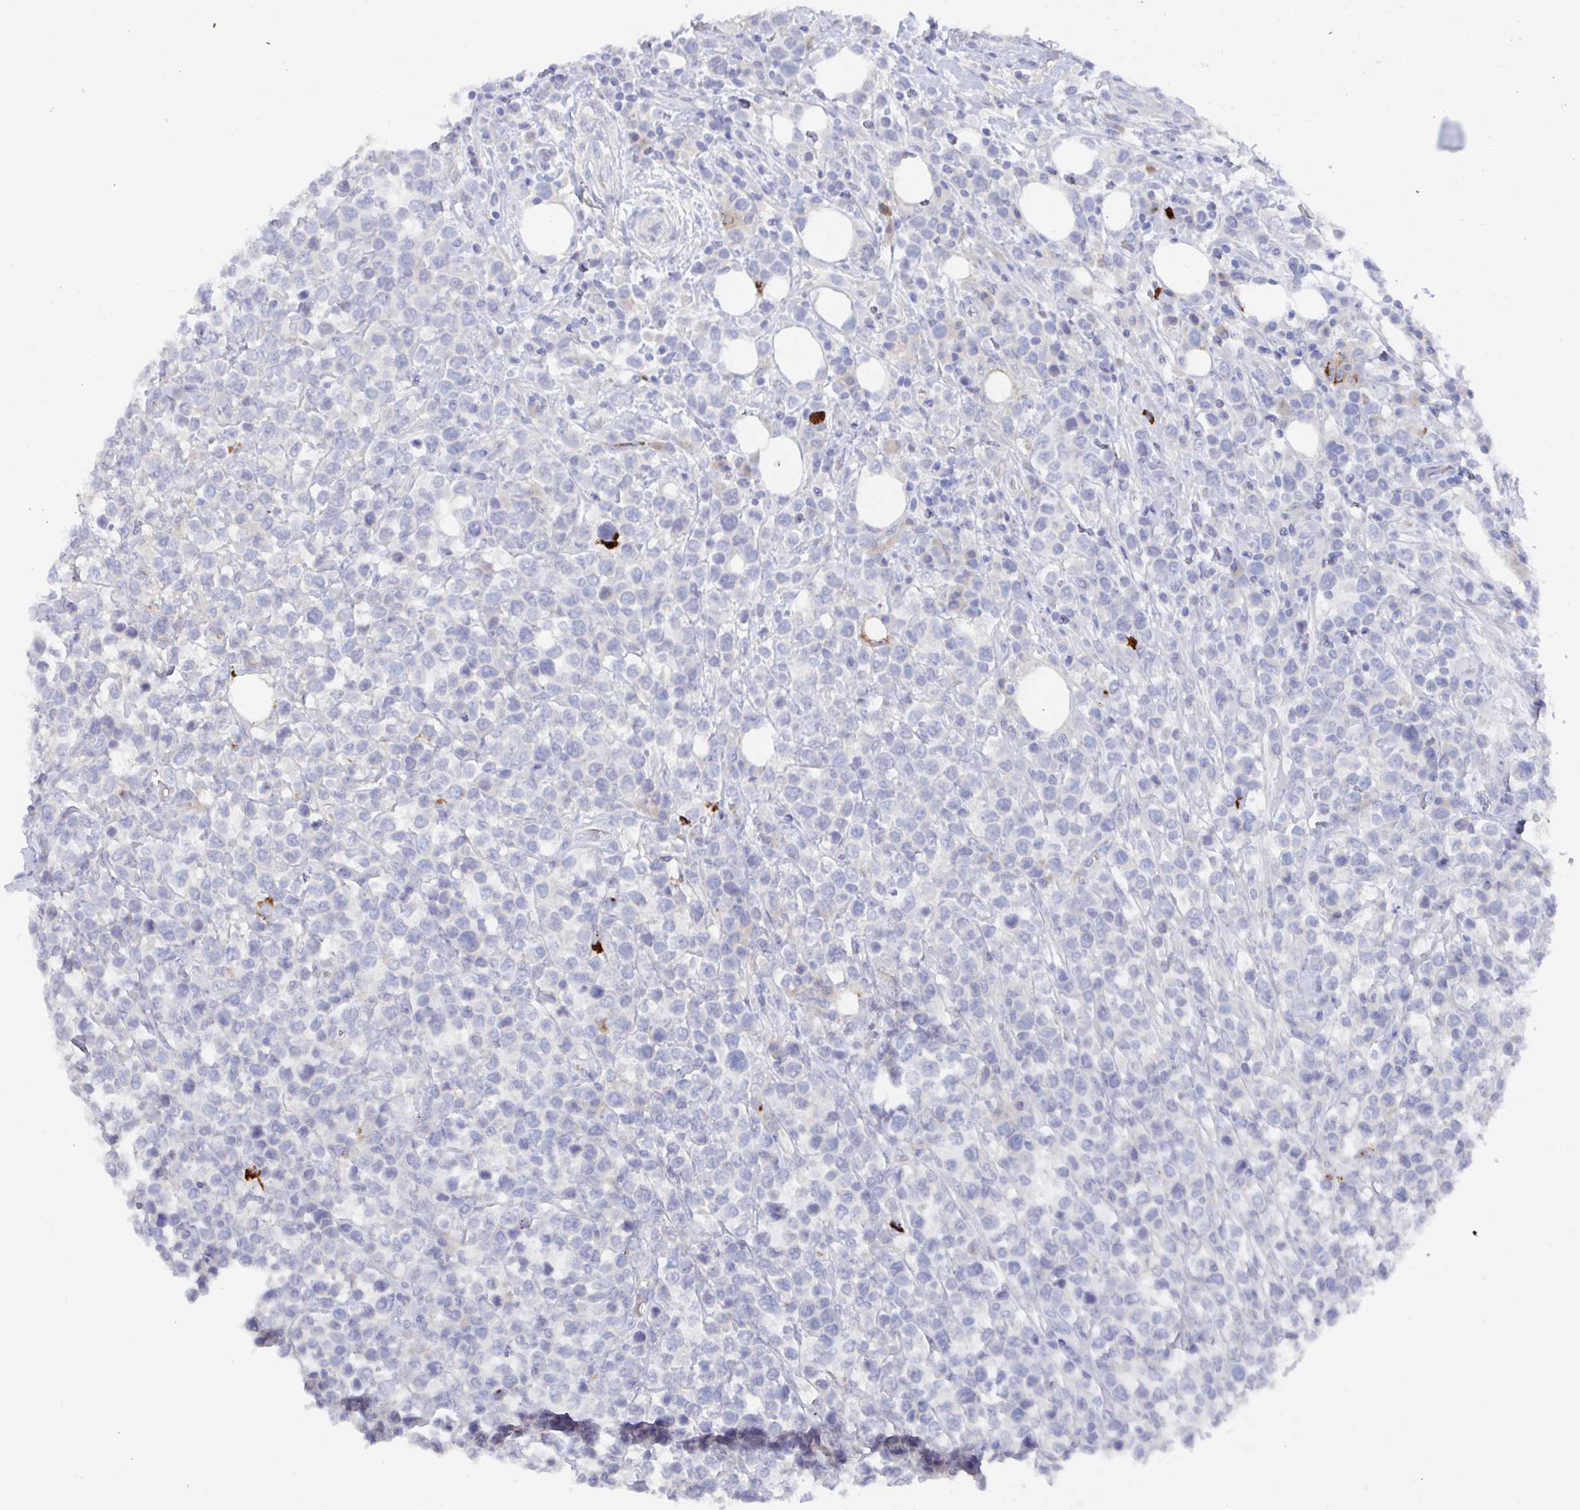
{"staining": {"intensity": "negative", "quantity": "none", "location": "none"}, "tissue": "lymphoma", "cell_type": "Tumor cells", "image_type": "cancer", "snomed": [{"axis": "morphology", "description": "Malignant lymphoma, non-Hodgkin's type, High grade"}, {"axis": "topography", "description": "Soft tissue"}], "caption": "This is an immunohistochemistry photomicrograph of human malignant lymphoma, non-Hodgkin's type (high-grade). There is no expression in tumor cells.", "gene": "KCNK5", "patient": {"sex": "female", "age": 56}}